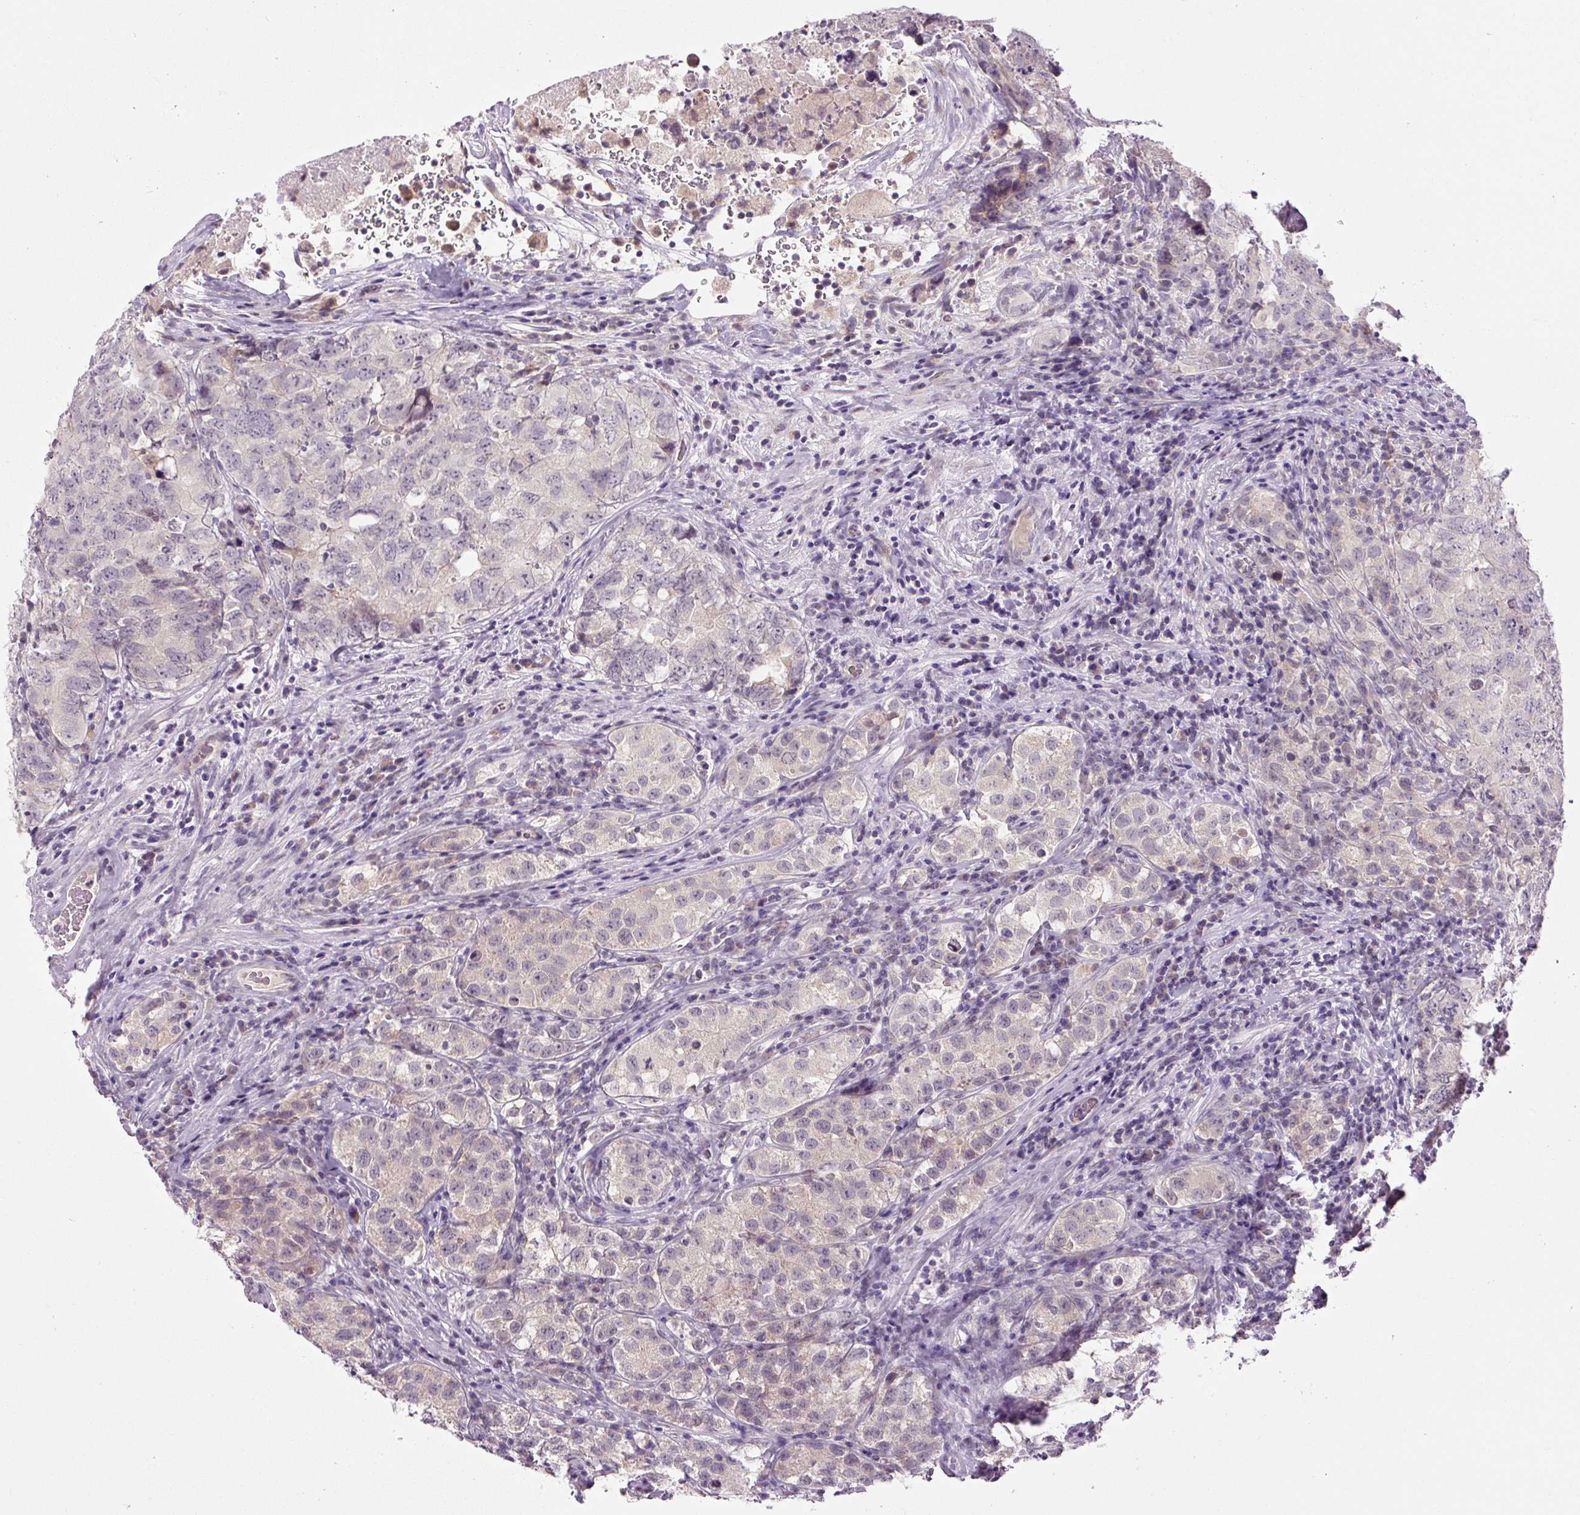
{"staining": {"intensity": "negative", "quantity": "none", "location": "none"}, "tissue": "testis cancer", "cell_type": "Tumor cells", "image_type": "cancer", "snomed": [{"axis": "morphology", "description": "Seminoma, NOS"}, {"axis": "morphology", "description": "Carcinoma, Embryonal, NOS"}, {"axis": "topography", "description": "Testis"}], "caption": "Protein analysis of testis cancer (seminoma) exhibits no significant expression in tumor cells.", "gene": "FABP7", "patient": {"sex": "male", "age": 43}}